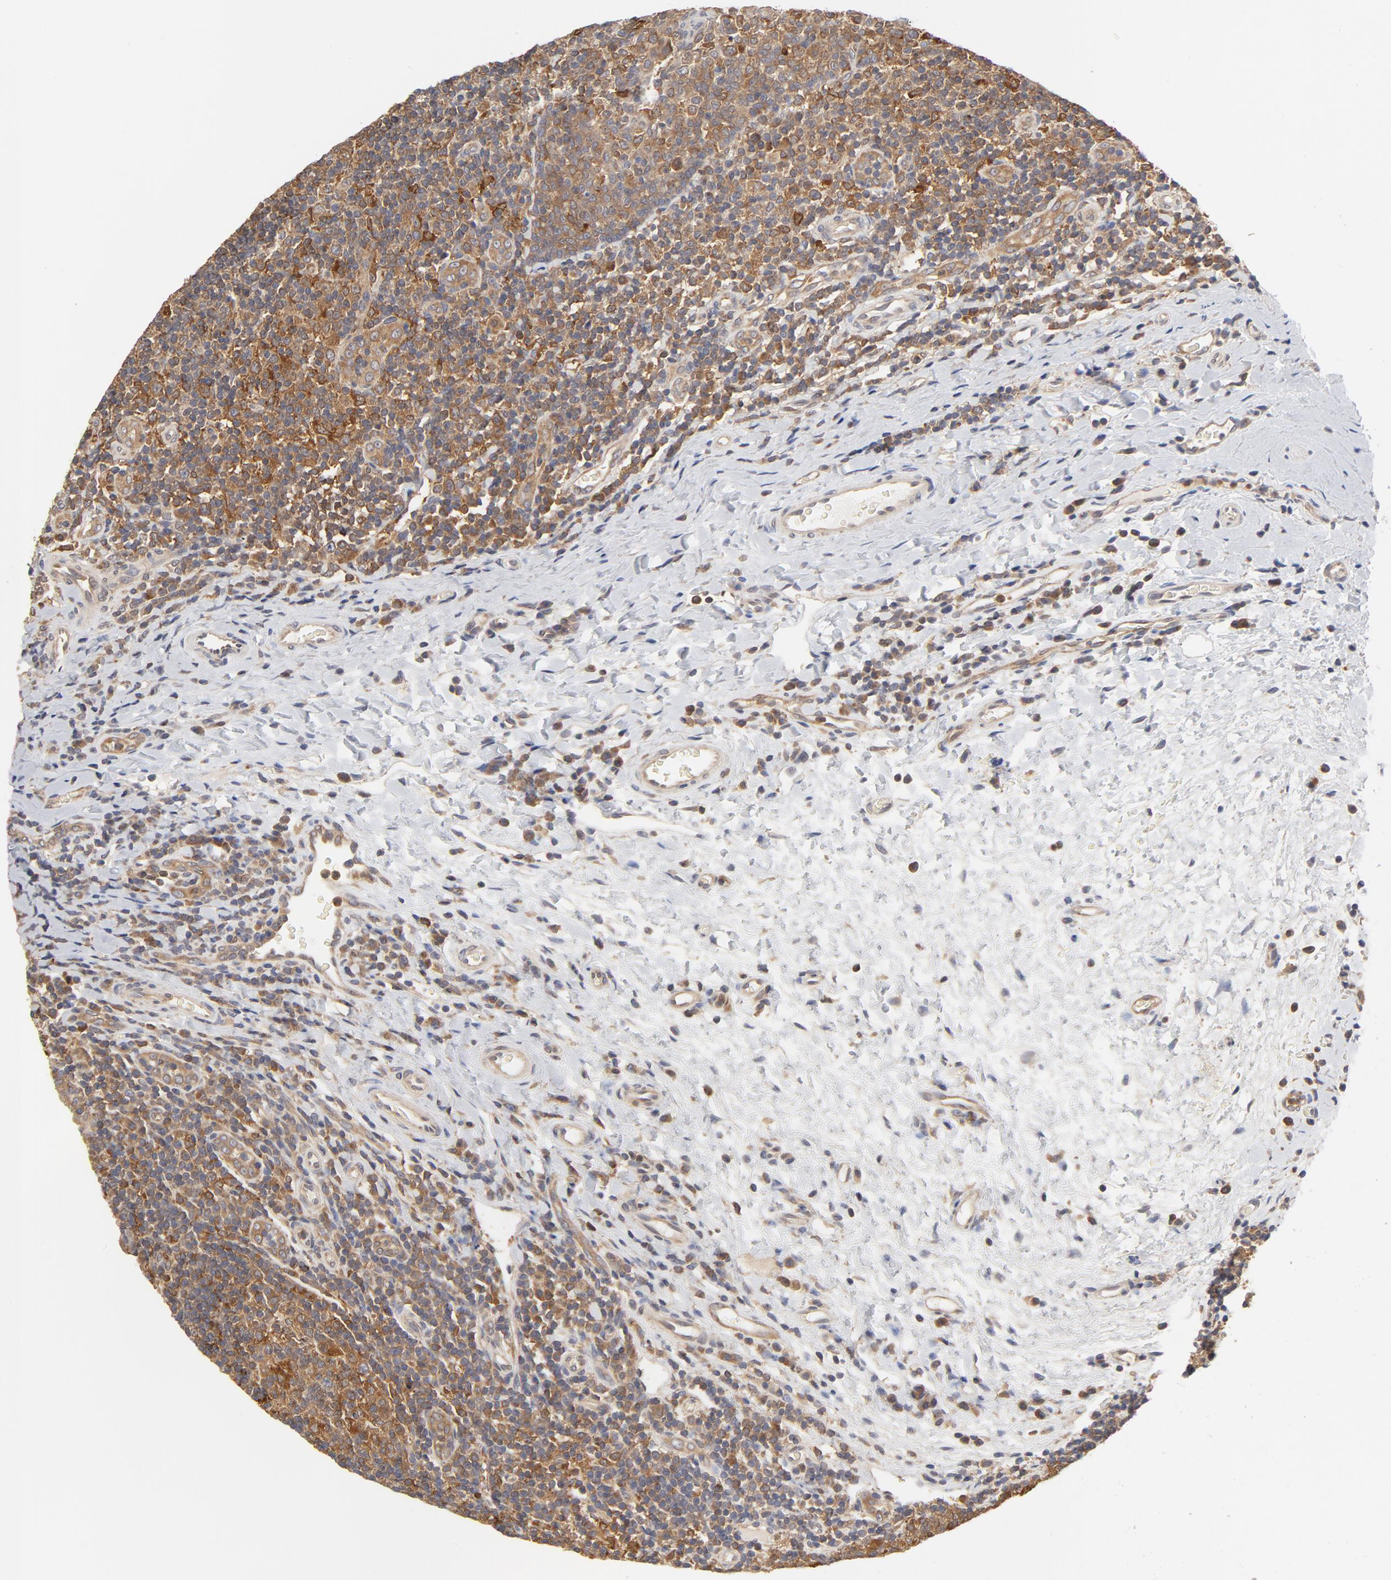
{"staining": {"intensity": "moderate", "quantity": "25%-75%", "location": "cytoplasmic/membranous"}, "tissue": "tonsil", "cell_type": "Germinal center cells", "image_type": "normal", "snomed": [{"axis": "morphology", "description": "Normal tissue, NOS"}, {"axis": "topography", "description": "Tonsil"}], "caption": "Moderate cytoplasmic/membranous positivity is identified in about 25%-75% of germinal center cells in benign tonsil.", "gene": "ASMTL", "patient": {"sex": "male", "age": 17}}